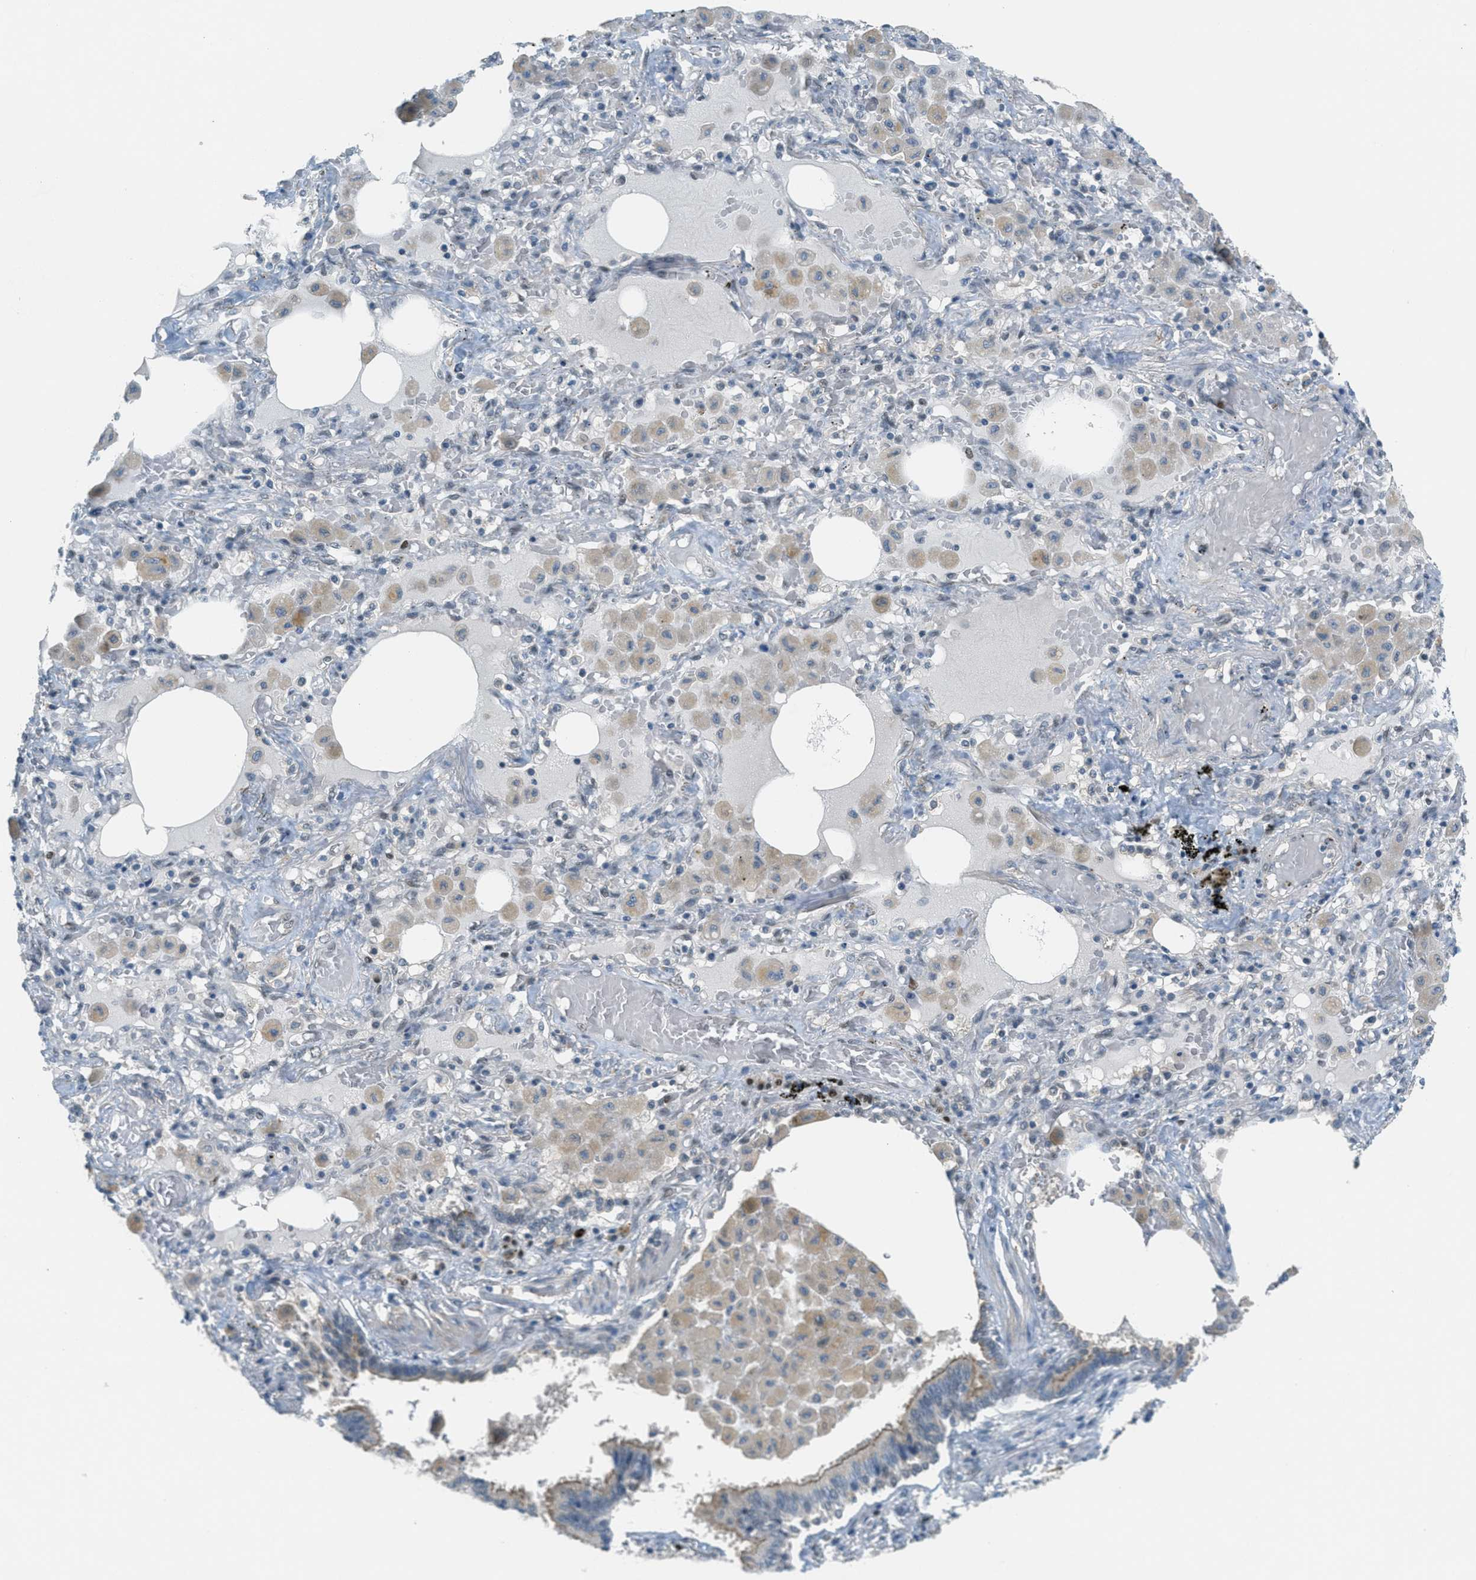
{"staining": {"intensity": "negative", "quantity": "none", "location": "none"}, "tissue": "lung cancer", "cell_type": "Tumor cells", "image_type": "cancer", "snomed": [{"axis": "morphology", "description": "Squamous cell carcinoma, NOS"}, {"axis": "topography", "description": "Lung"}], "caption": "IHC photomicrograph of lung cancer (squamous cell carcinoma) stained for a protein (brown), which reveals no positivity in tumor cells. The staining was performed using DAB (3,3'-diaminobenzidine) to visualize the protein expression in brown, while the nuclei were stained in blue with hematoxylin (Magnification: 20x).", "gene": "TCF3", "patient": {"sex": "female", "age": 47}}